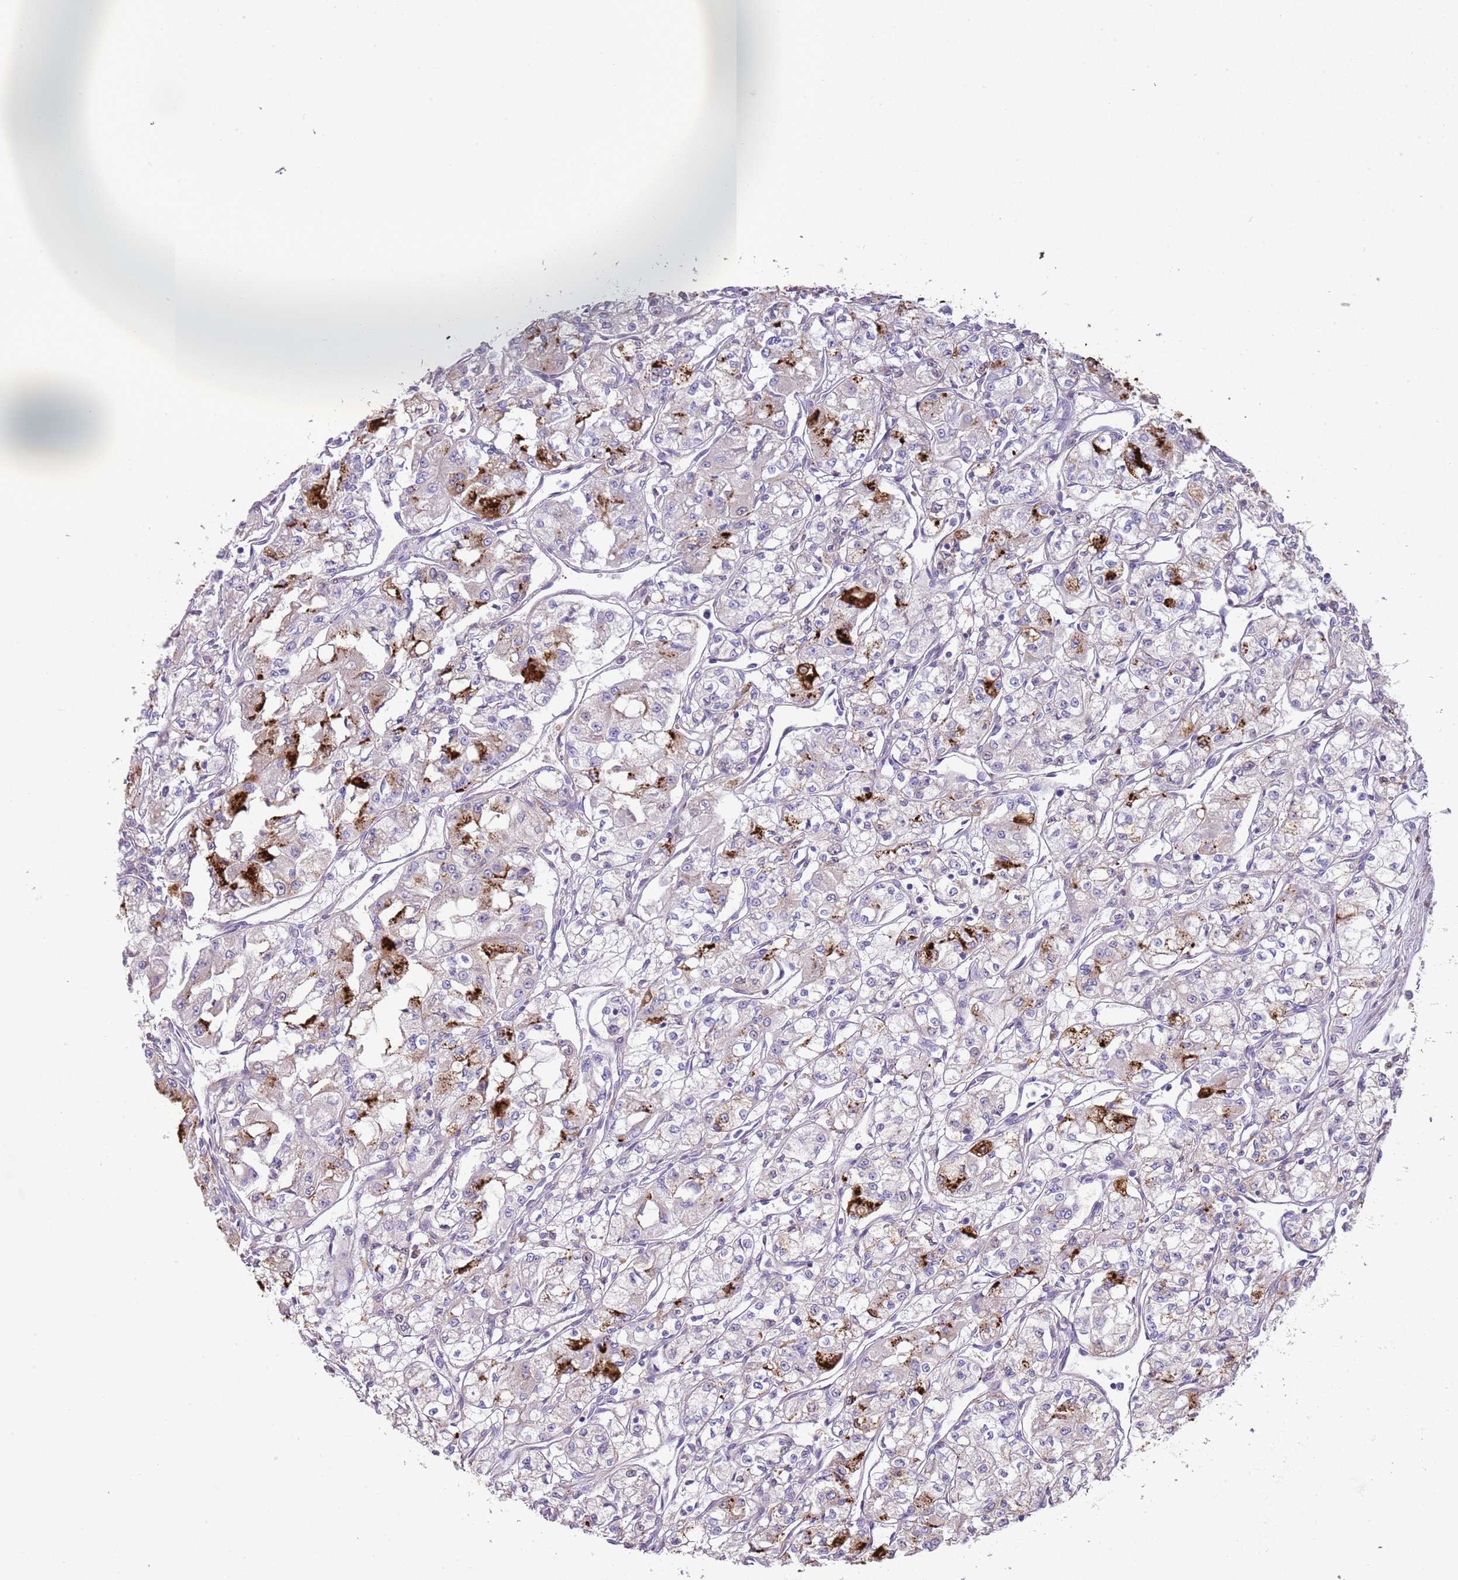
{"staining": {"intensity": "strong", "quantity": "<25%", "location": "cytoplasmic/membranous"}, "tissue": "renal cancer", "cell_type": "Tumor cells", "image_type": "cancer", "snomed": [{"axis": "morphology", "description": "Adenocarcinoma, NOS"}, {"axis": "topography", "description": "Kidney"}], "caption": "Immunohistochemical staining of human adenocarcinoma (renal) shows strong cytoplasmic/membranous protein positivity in about <25% of tumor cells. (Stains: DAB in brown, nuclei in blue, Microscopy: brightfield microscopy at high magnification).", "gene": "ABHD17C", "patient": {"sex": "male", "age": 59}}